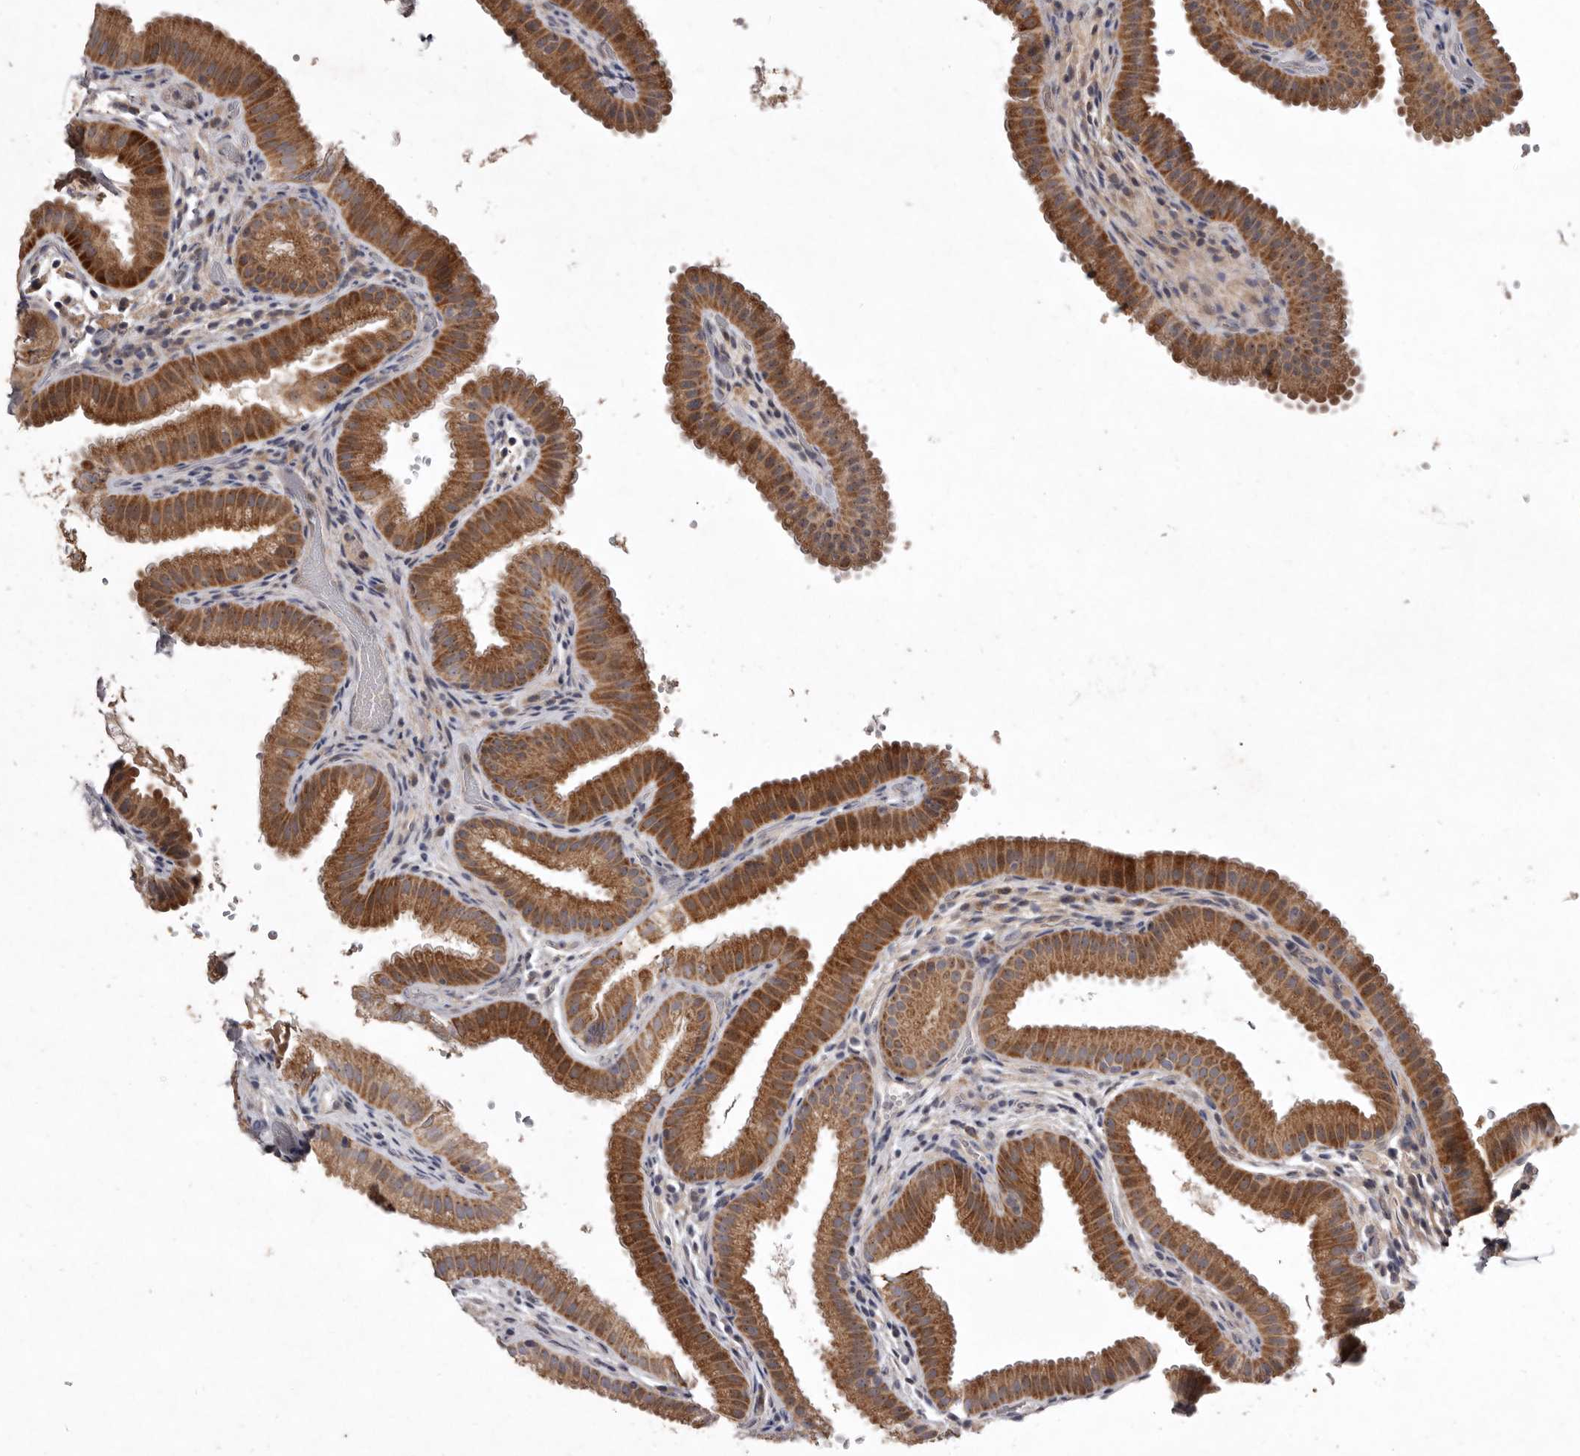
{"staining": {"intensity": "strong", "quantity": ">75%", "location": "cytoplasmic/membranous"}, "tissue": "gallbladder", "cell_type": "Glandular cells", "image_type": "normal", "snomed": [{"axis": "morphology", "description": "Normal tissue, NOS"}, {"axis": "topography", "description": "Gallbladder"}], "caption": "DAB (3,3'-diaminobenzidine) immunohistochemical staining of unremarkable gallbladder shows strong cytoplasmic/membranous protein expression in approximately >75% of glandular cells. (Brightfield microscopy of DAB IHC at high magnification).", "gene": "FLAD1", "patient": {"sex": "female", "age": 30}}